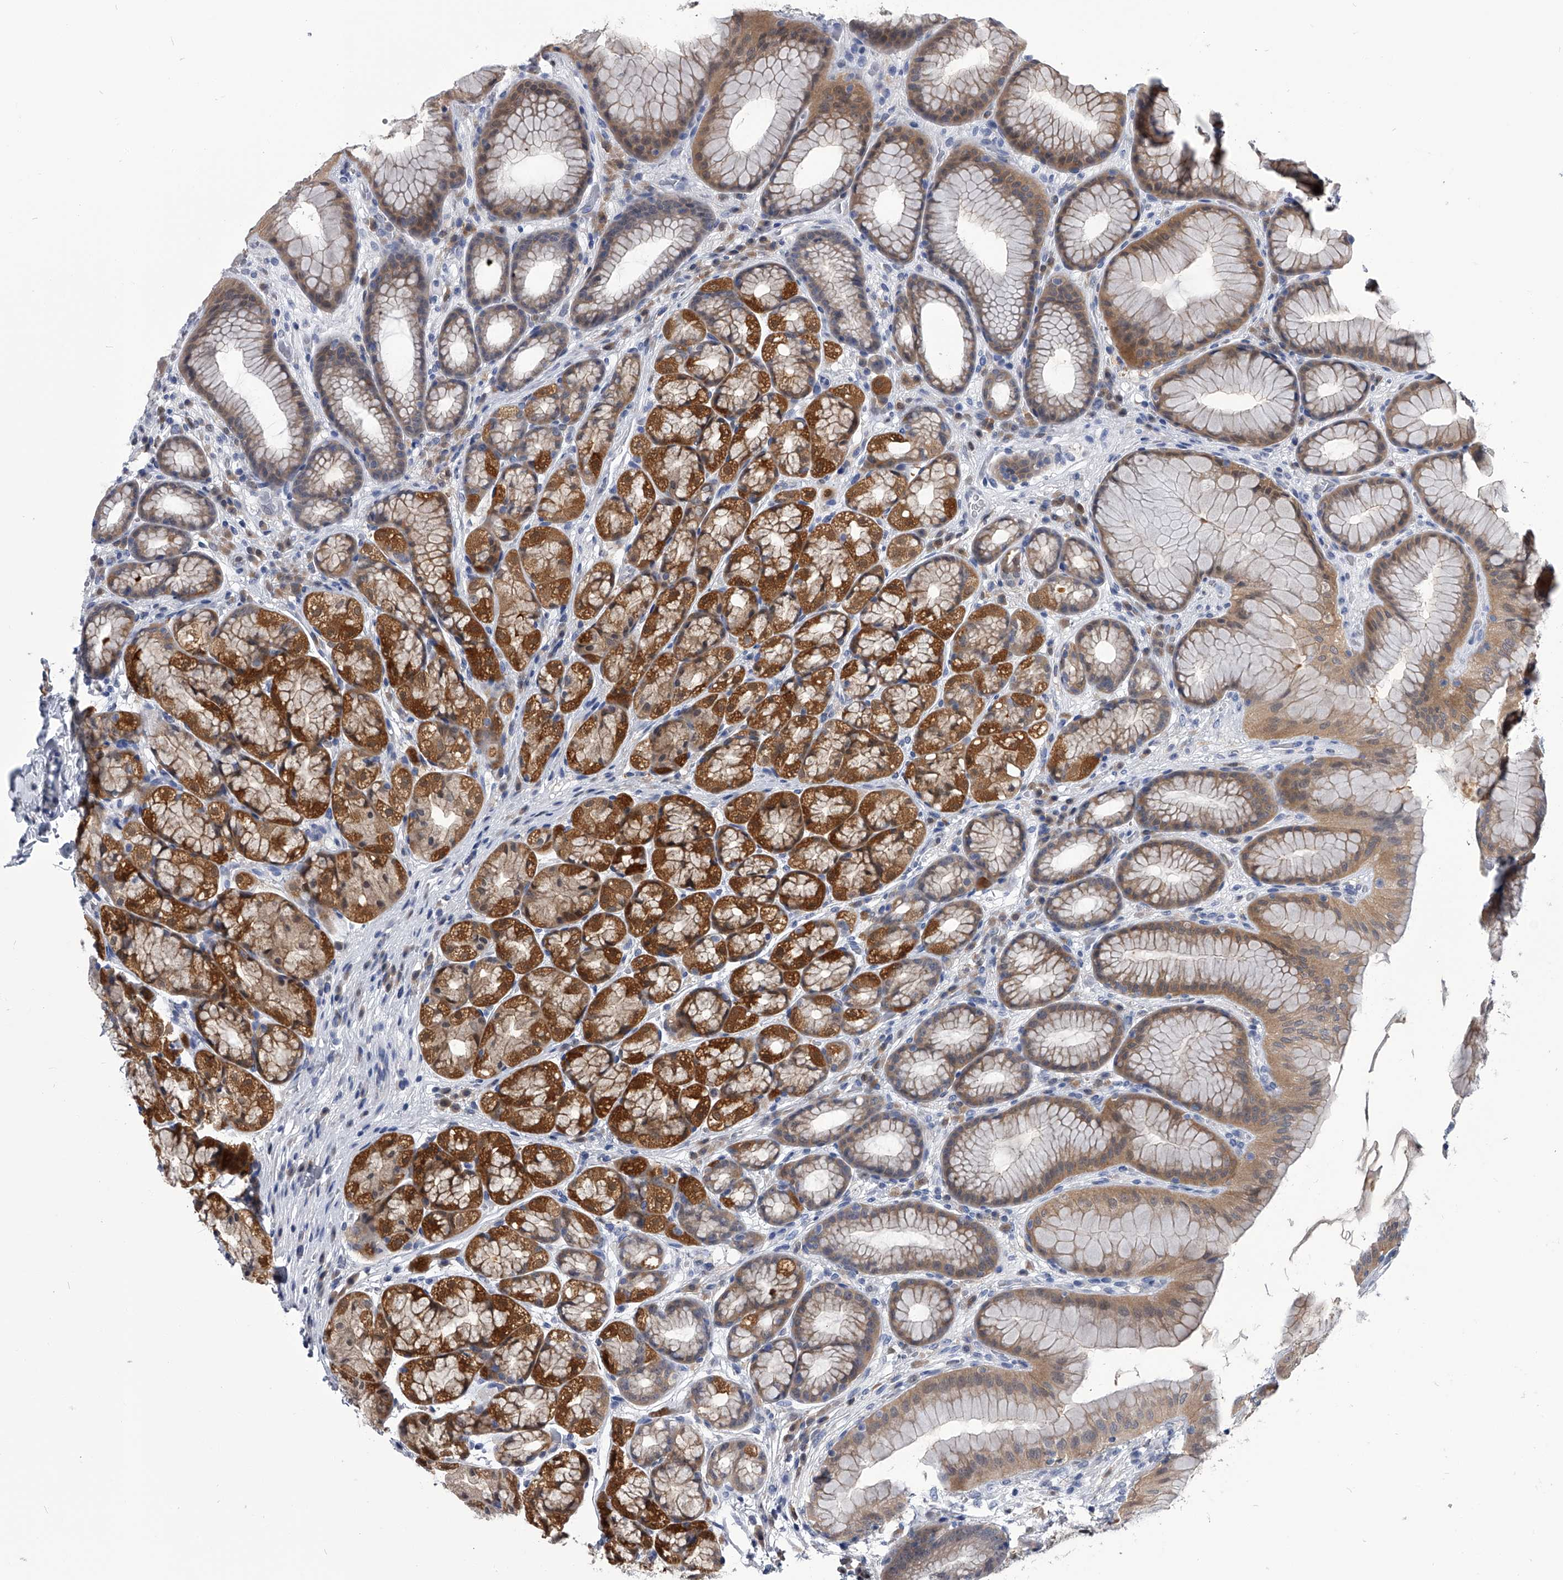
{"staining": {"intensity": "strong", "quantity": ">75%", "location": "cytoplasmic/membranous"}, "tissue": "stomach", "cell_type": "Glandular cells", "image_type": "normal", "snomed": [{"axis": "morphology", "description": "Normal tissue, NOS"}, {"axis": "topography", "description": "Stomach"}], "caption": "This is an image of immunohistochemistry staining of normal stomach, which shows strong expression in the cytoplasmic/membranous of glandular cells.", "gene": "PDXK", "patient": {"sex": "male", "age": 57}}